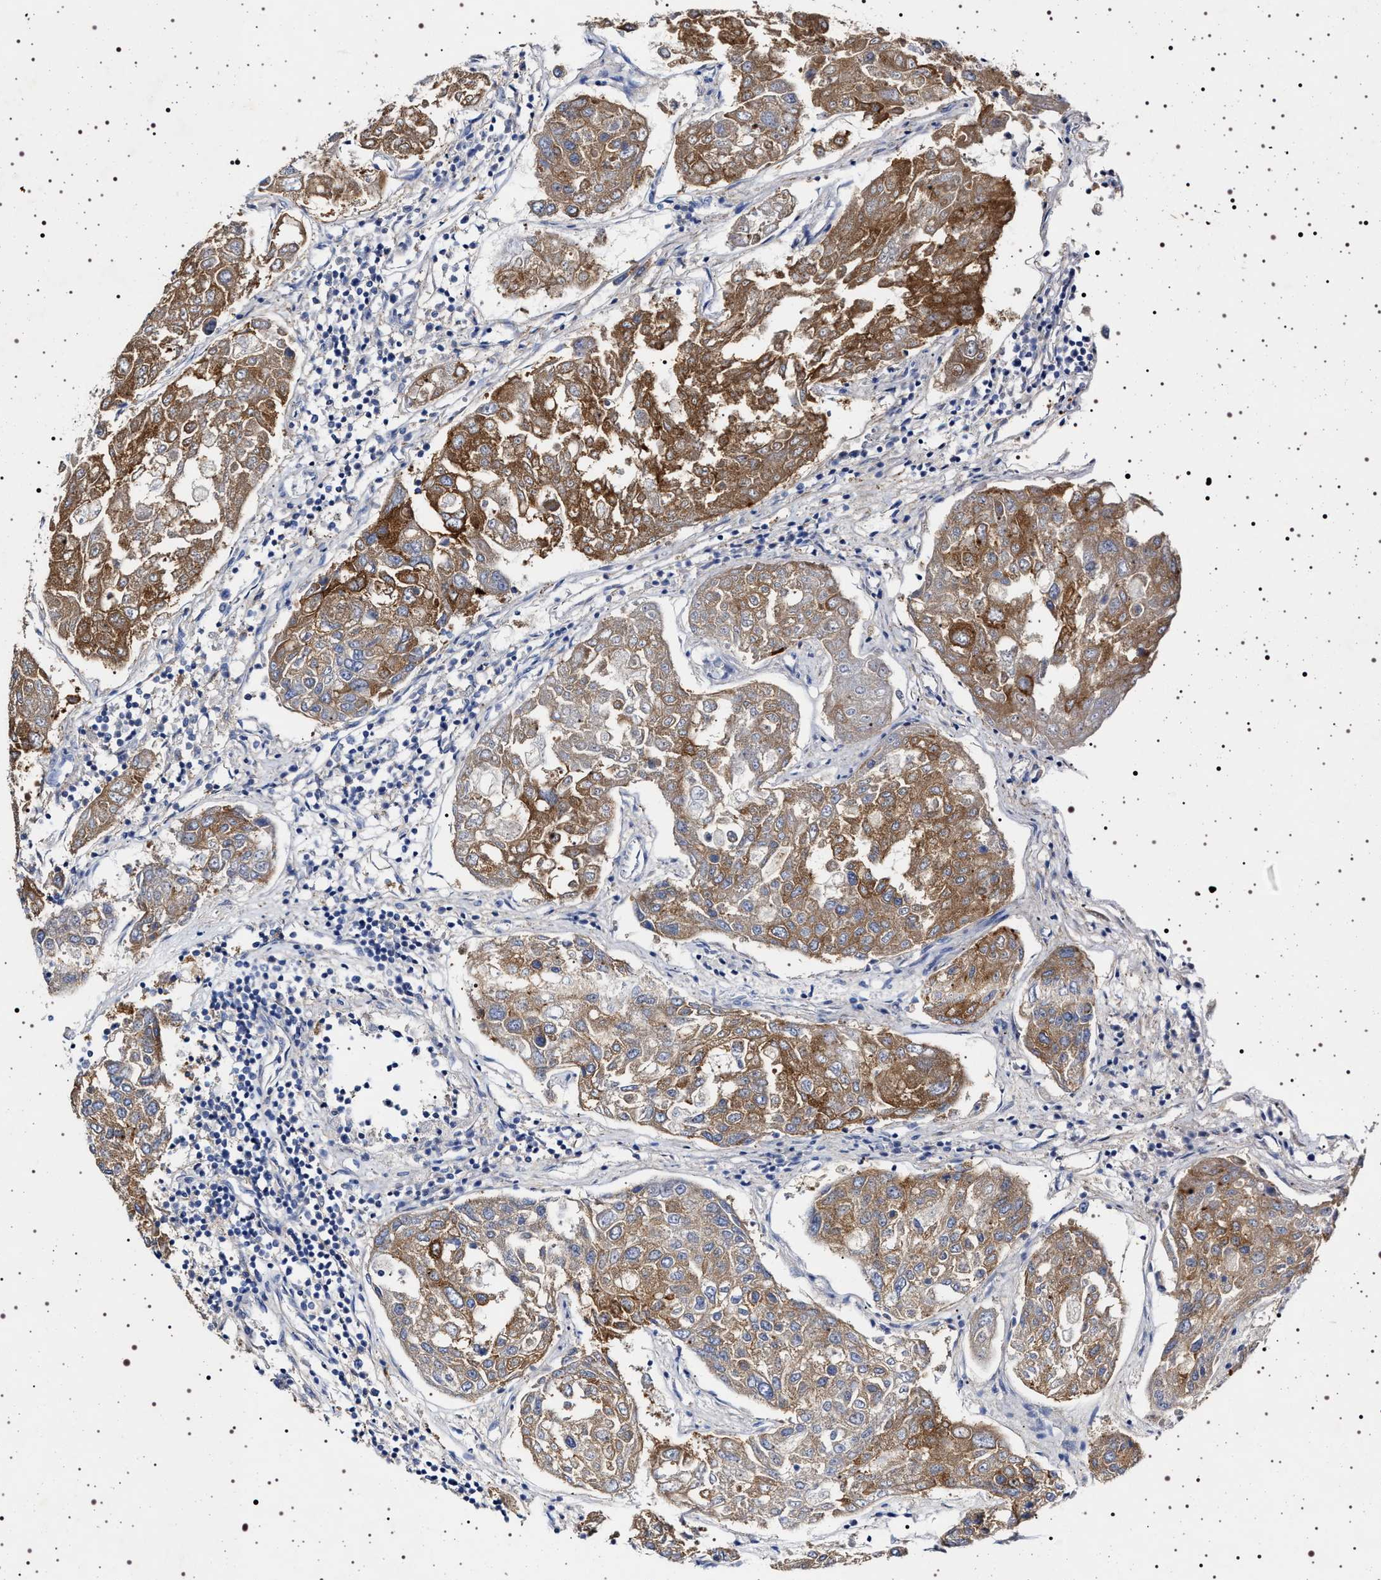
{"staining": {"intensity": "moderate", "quantity": ">75%", "location": "cytoplasmic/membranous"}, "tissue": "urothelial cancer", "cell_type": "Tumor cells", "image_type": "cancer", "snomed": [{"axis": "morphology", "description": "Urothelial carcinoma, High grade"}, {"axis": "topography", "description": "Lymph node"}, {"axis": "topography", "description": "Urinary bladder"}], "caption": "Approximately >75% of tumor cells in human urothelial cancer demonstrate moderate cytoplasmic/membranous protein staining as visualized by brown immunohistochemical staining.", "gene": "NAALADL2", "patient": {"sex": "male", "age": 51}}